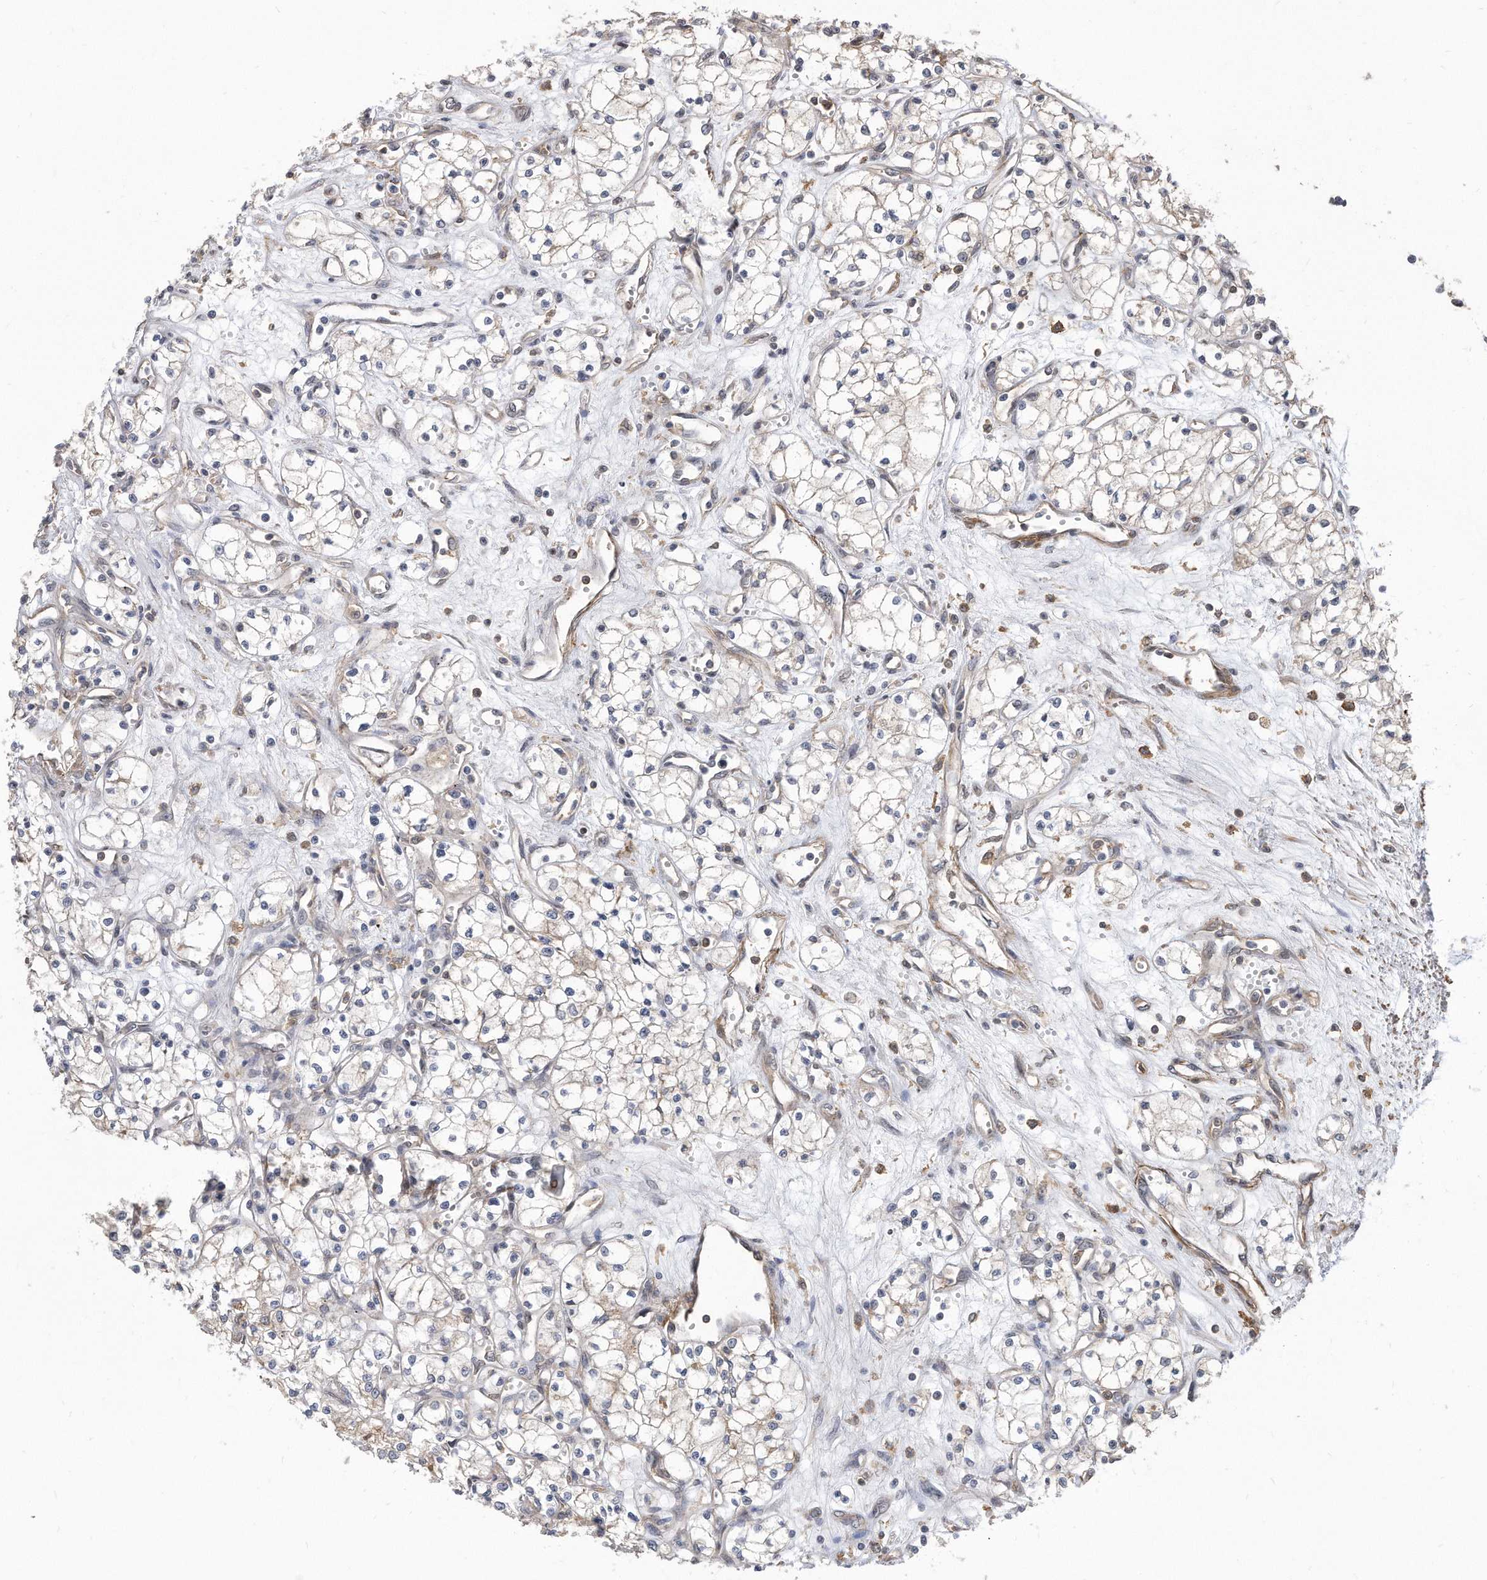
{"staining": {"intensity": "weak", "quantity": "<25%", "location": "cytoplasmic/membranous"}, "tissue": "renal cancer", "cell_type": "Tumor cells", "image_type": "cancer", "snomed": [{"axis": "morphology", "description": "Adenocarcinoma, NOS"}, {"axis": "topography", "description": "Kidney"}], "caption": "Renal cancer was stained to show a protein in brown. There is no significant staining in tumor cells. (IHC, brightfield microscopy, high magnification).", "gene": "TCP1", "patient": {"sex": "male", "age": 59}}